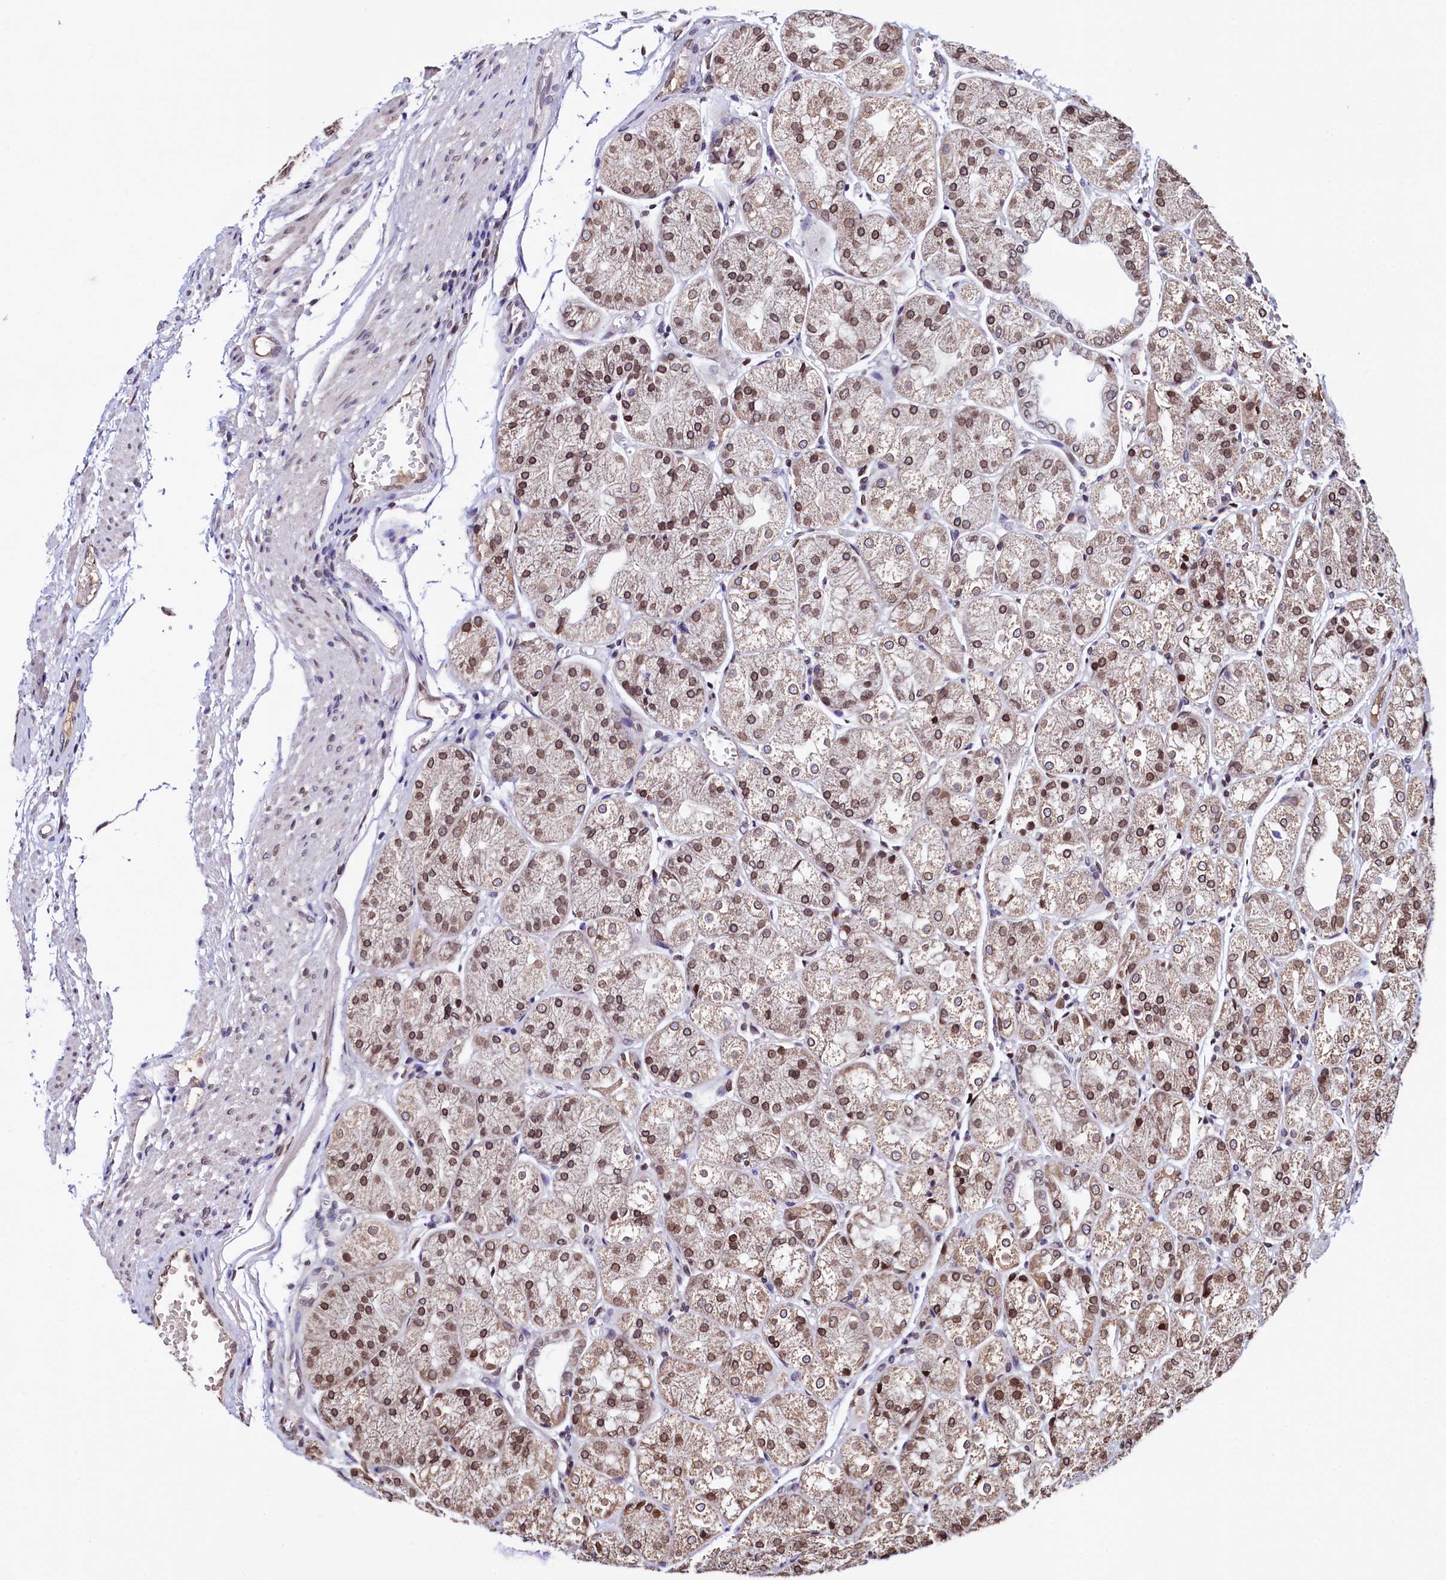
{"staining": {"intensity": "moderate", "quantity": "25%-75%", "location": "cytoplasmic/membranous,nuclear"}, "tissue": "stomach", "cell_type": "Glandular cells", "image_type": "normal", "snomed": [{"axis": "morphology", "description": "Normal tissue, NOS"}, {"axis": "topography", "description": "Stomach, upper"}], "caption": "Immunohistochemical staining of benign human stomach demonstrates medium levels of moderate cytoplasmic/membranous,nuclear staining in about 25%-75% of glandular cells.", "gene": "HAND1", "patient": {"sex": "male", "age": 72}}